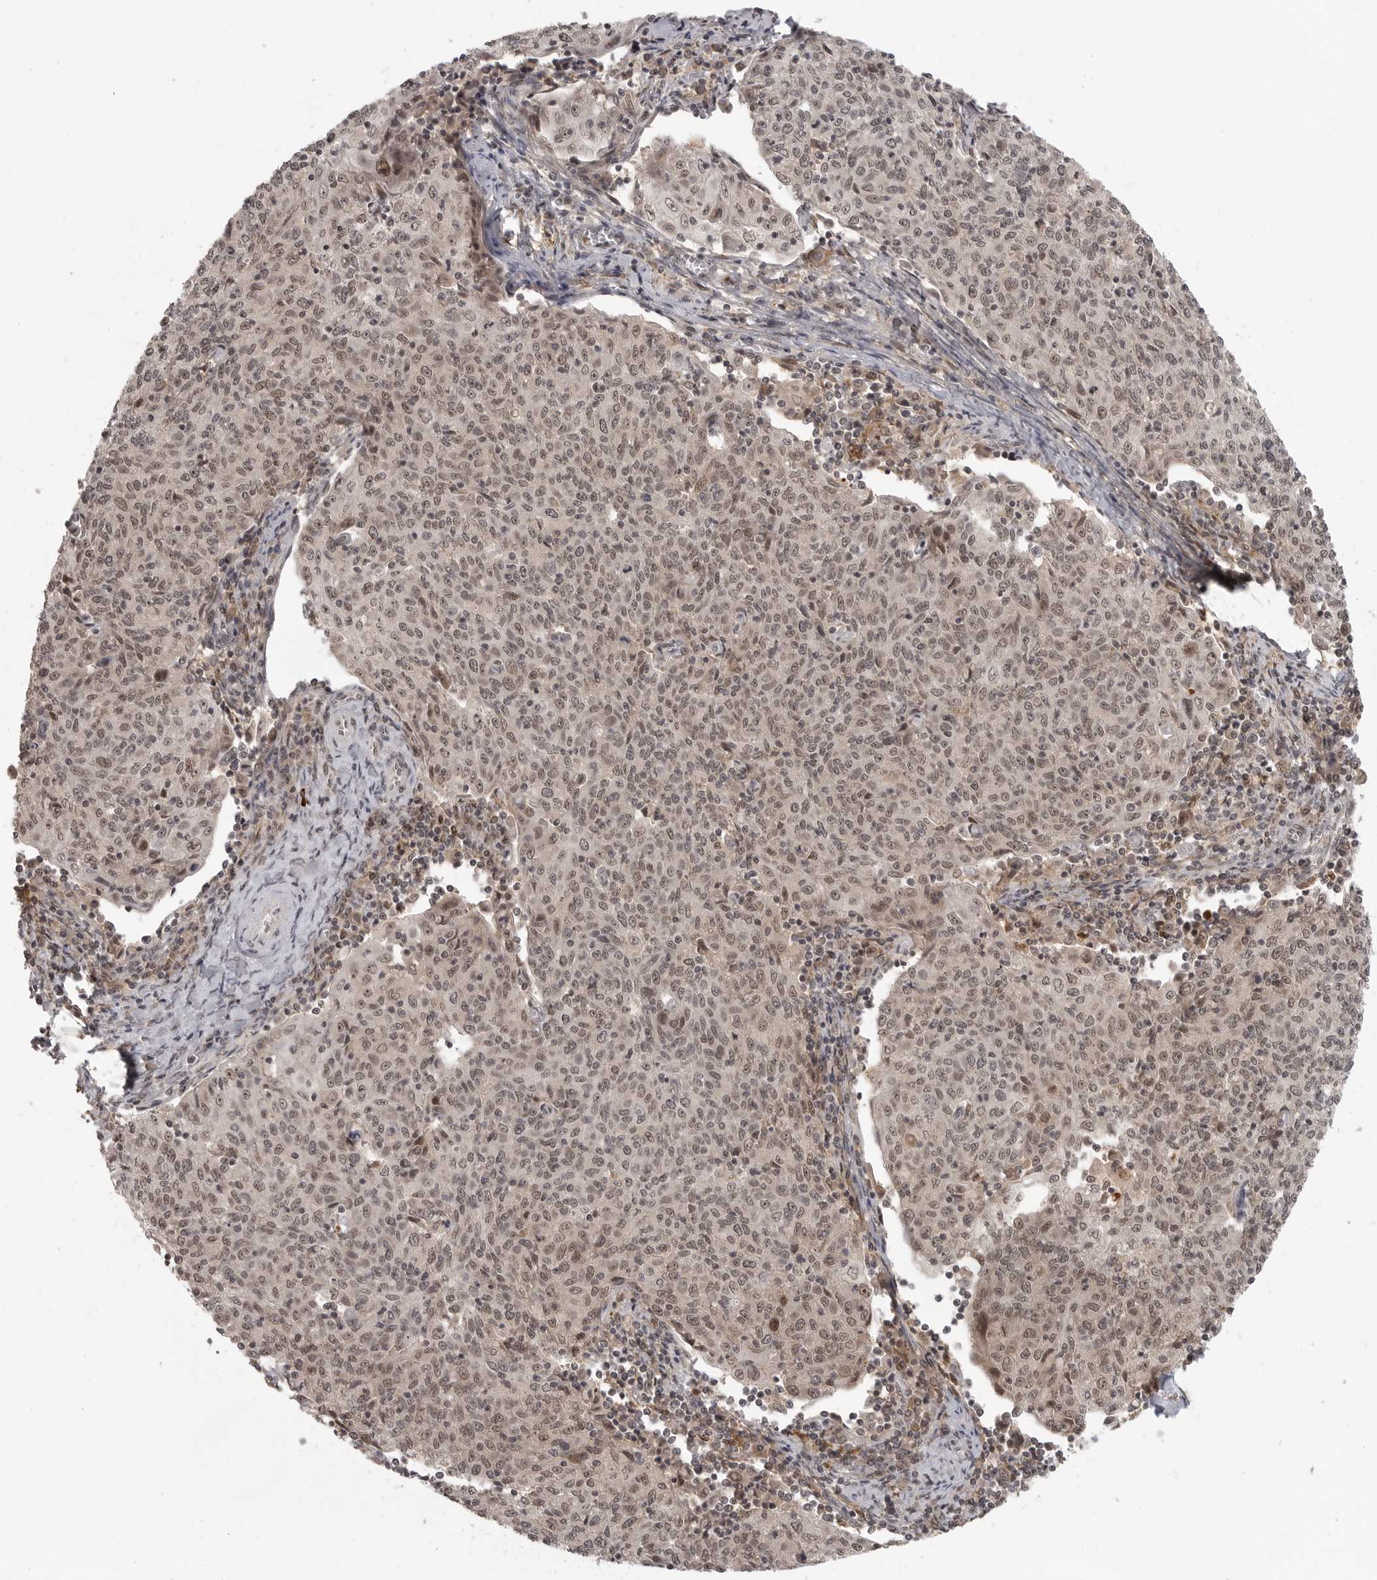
{"staining": {"intensity": "weak", "quantity": ">75%", "location": "cytoplasmic/membranous,nuclear"}, "tissue": "cervical cancer", "cell_type": "Tumor cells", "image_type": "cancer", "snomed": [{"axis": "morphology", "description": "Squamous cell carcinoma, NOS"}, {"axis": "topography", "description": "Cervix"}], "caption": "This is a photomicrograph of immunohistochemistry (IHC) staining of cervical squamous cell carcinoma, which shows weak staining in the cytoplasmic/membranous and nuclear of tumor cells.", "gene": "PEG3", "patient": {"sex": "female", "age": 48}}